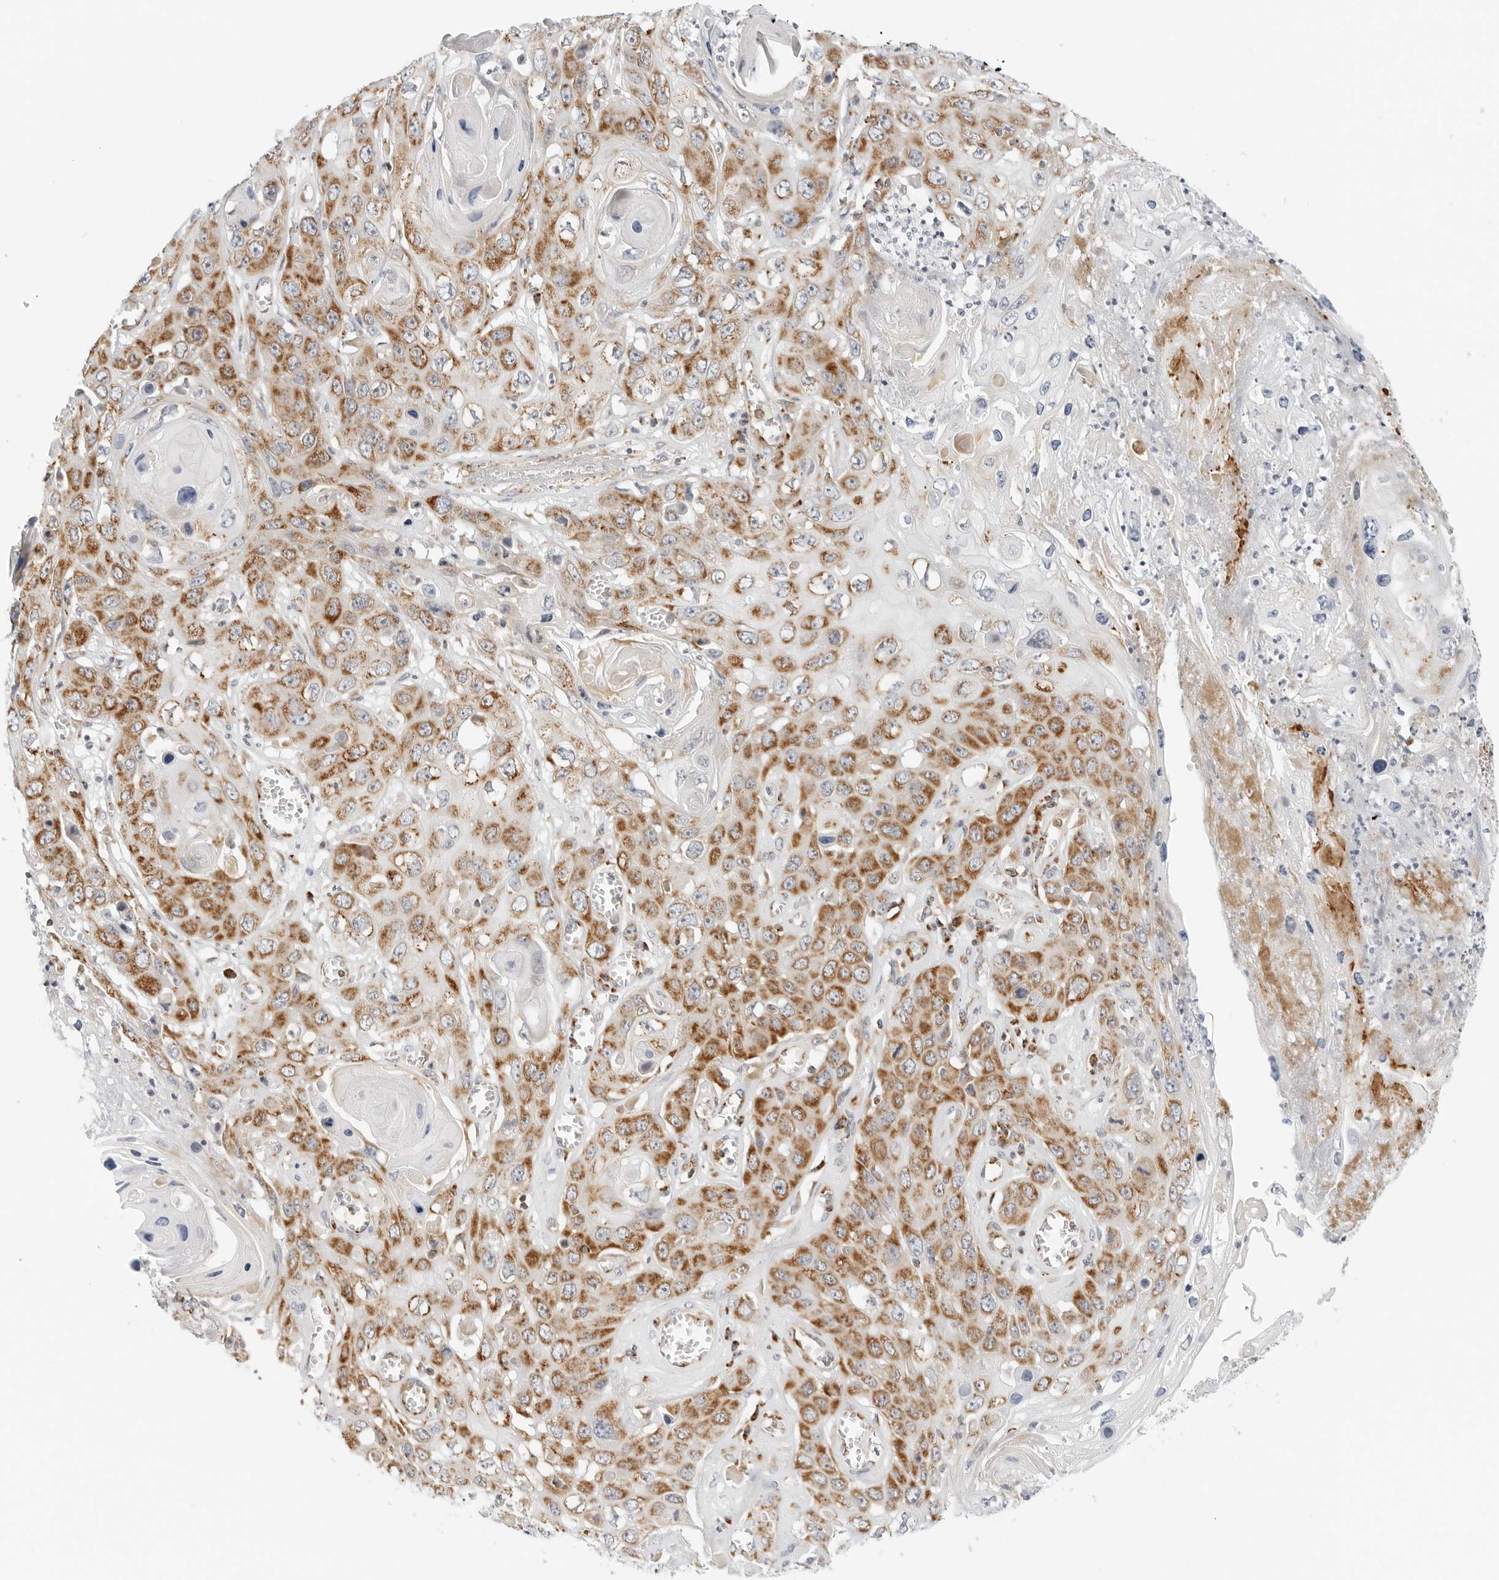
{"staining": {"intensity": "strong", "quantity": ">75%", "location": "cytoplasmic/membranous"}, "tissue": "skin cancer", "cell_type": "Tumor cells", "image_type": "cancer", "snomed": [{"axis": "morphology", "description": "Squamous cell carcinoma, NOS"}, {"axis": "topography", "description": "Skin"}], "caption": "Immunohistochemical staining of human skin squamous cell carcinoma displays high levels of strong cytoplasmic/membranous protein expression in approximately >75% of tumor cells.", "gene": "RC3H1", "patient": {"sex": "male", "age": 55}}